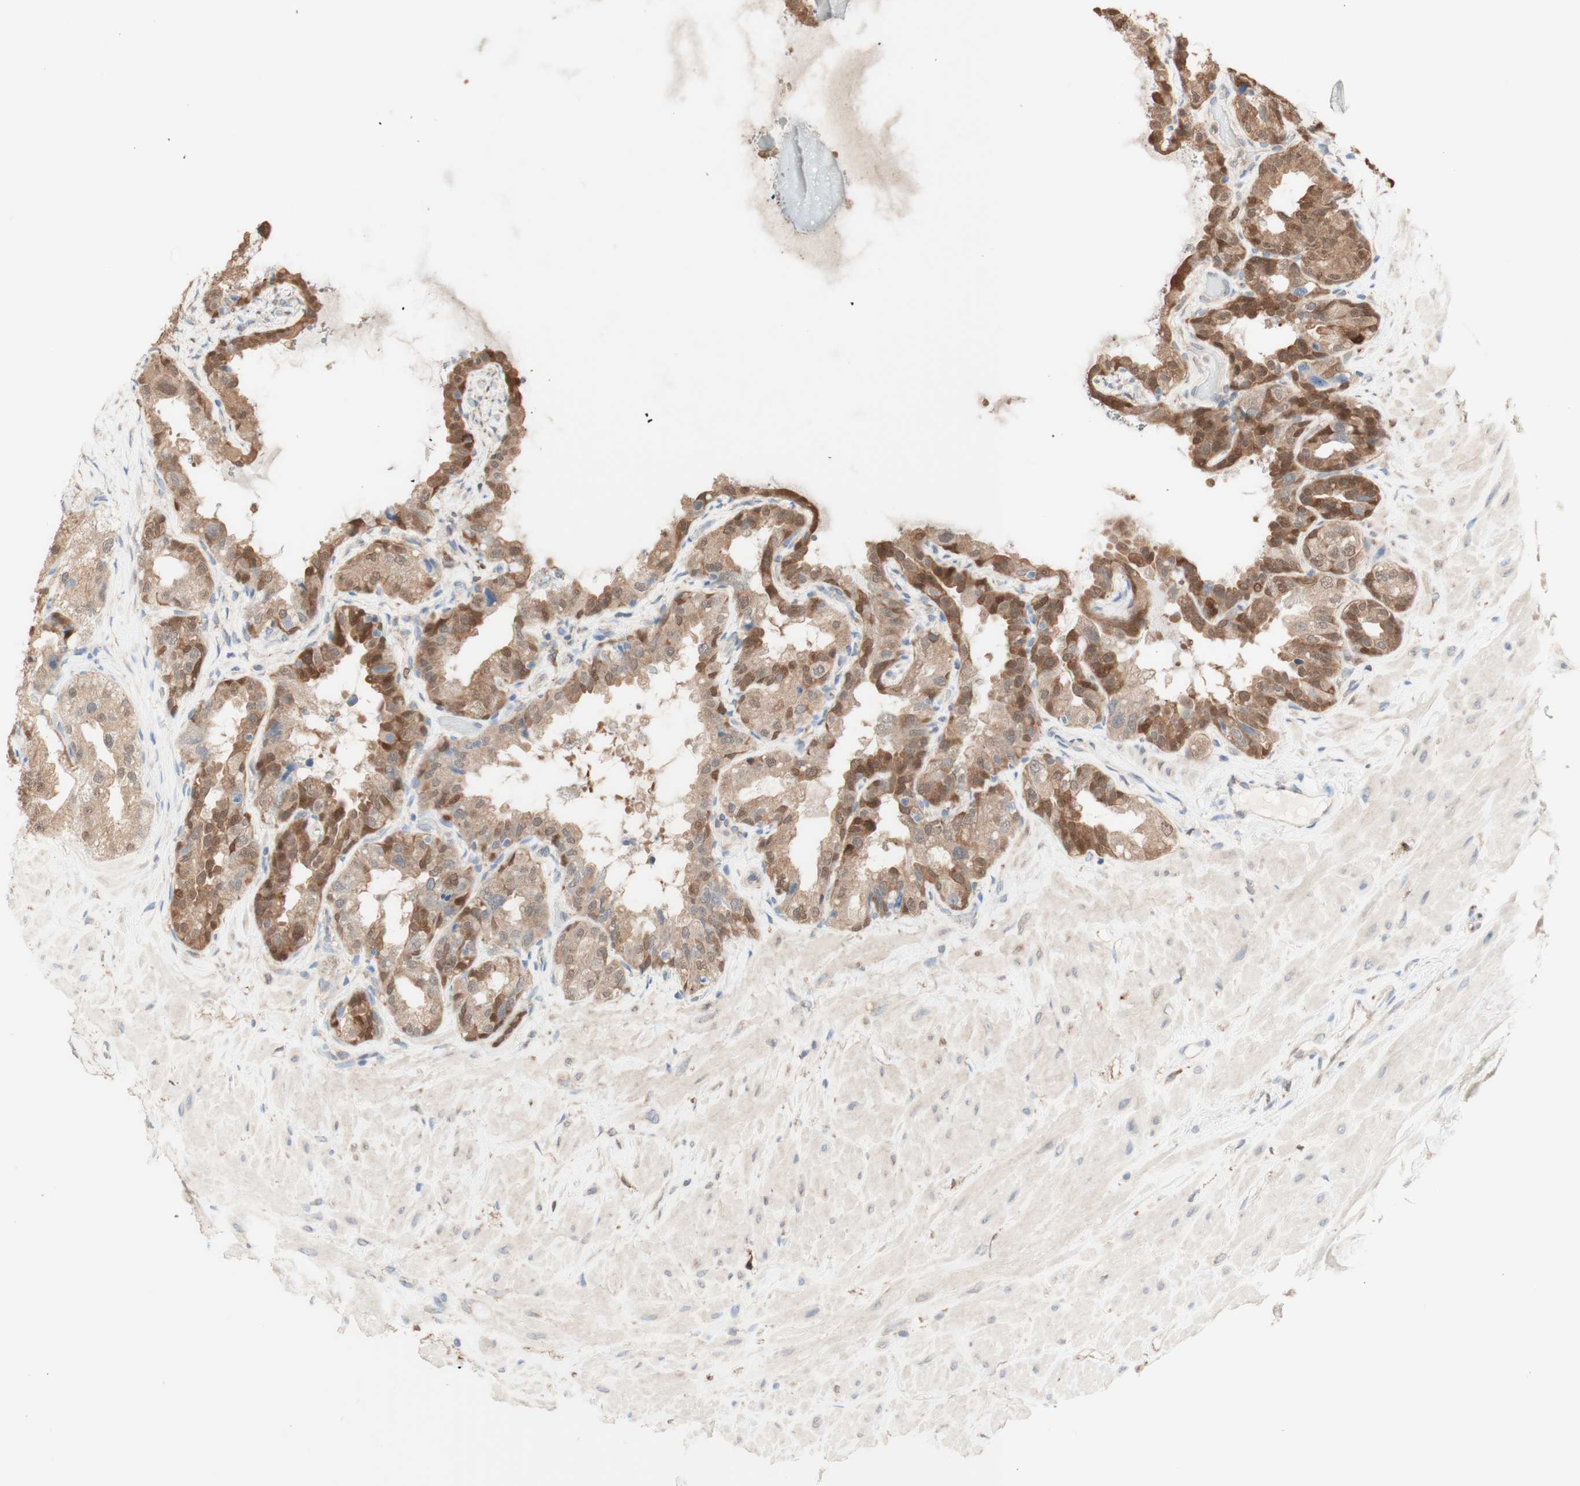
{"staining": {"intensity": "moderate", "quantity": ">75%", "location": "cytoplasmic/membranous,nuclear"}, "tissue": "seminal vesicle", "cell_type": "Glandular cells", "image_type": "normal", "snomed": [{"axis": "morphology", "description": "Normal tissue, NOS"}, {"axis": "topography", "description": "Seminal veicle"}], "caption": "IHC micrograph of unremarkable seminal vesicle stained for a protein (brown), which reveals medium levels of moderate cytoplasmic/membranous,nuclear staining in about >75% of glandular cells.", "gene": "COMT", "patient": {"sex": "male", "age": 68}}